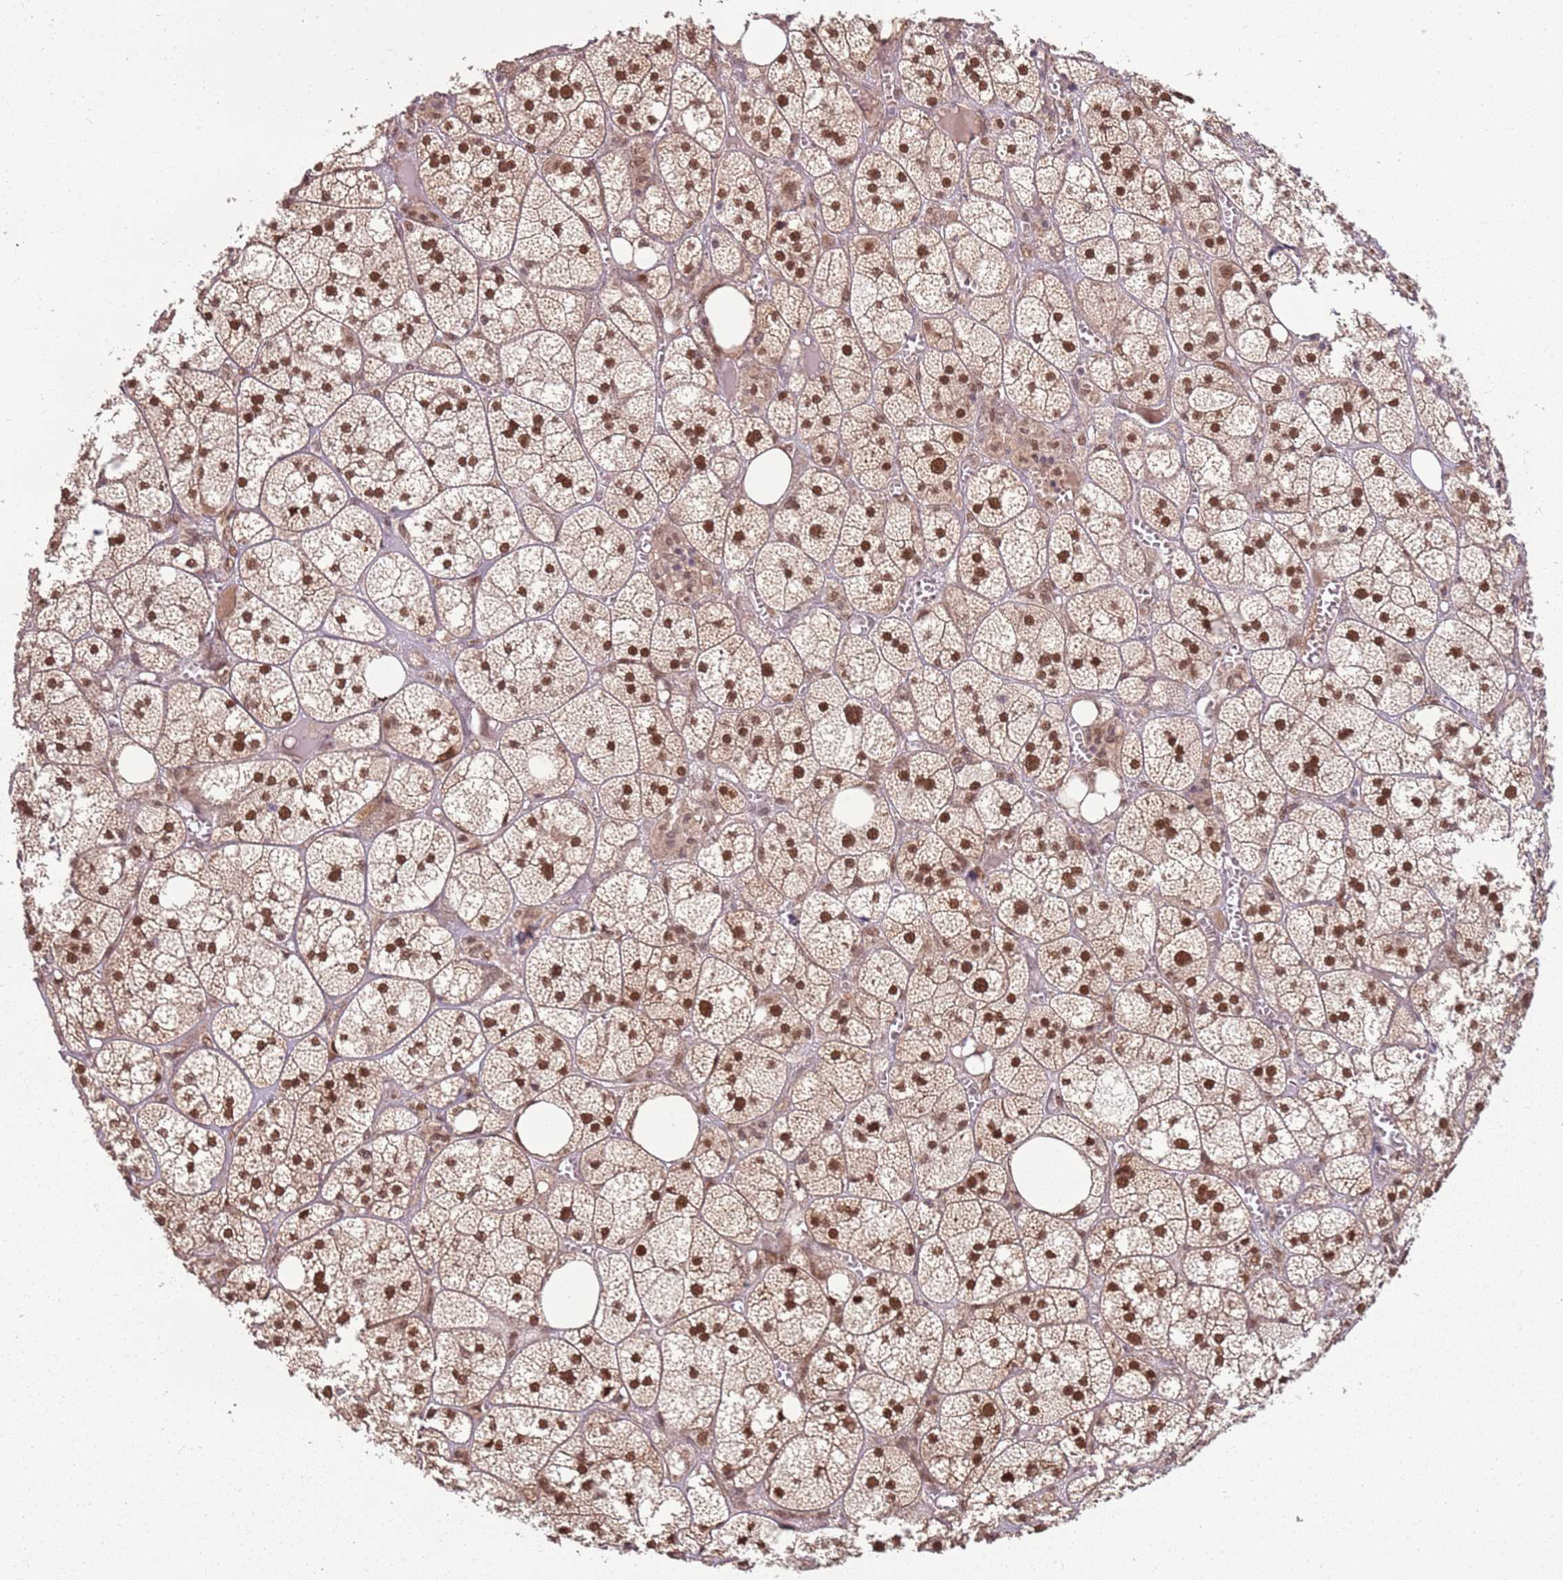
{"staining": {"intensity": "strong", "quantity": ">75%", "location": "nuclear"}, "tissue": "adrenal gland", "cell_type": "Glandular cells", "image_type": "normal", "snomed": [{"axis": "morphology", "description": "Normal tissue, NOS"}, {"axis": "topography", "description": "Adrenal gland"}], "caption": "Protein staining by immunohistochemistry (IHC) reveals strong nuclear staining in about >75% of glandular cells in normal adrenal gland. Immunohistochemistry (ihc) stains the protein in brown and the nuclei are stained blue.", "gene": "POLR3H", "patient": {"sex": "female", "age": 61}}